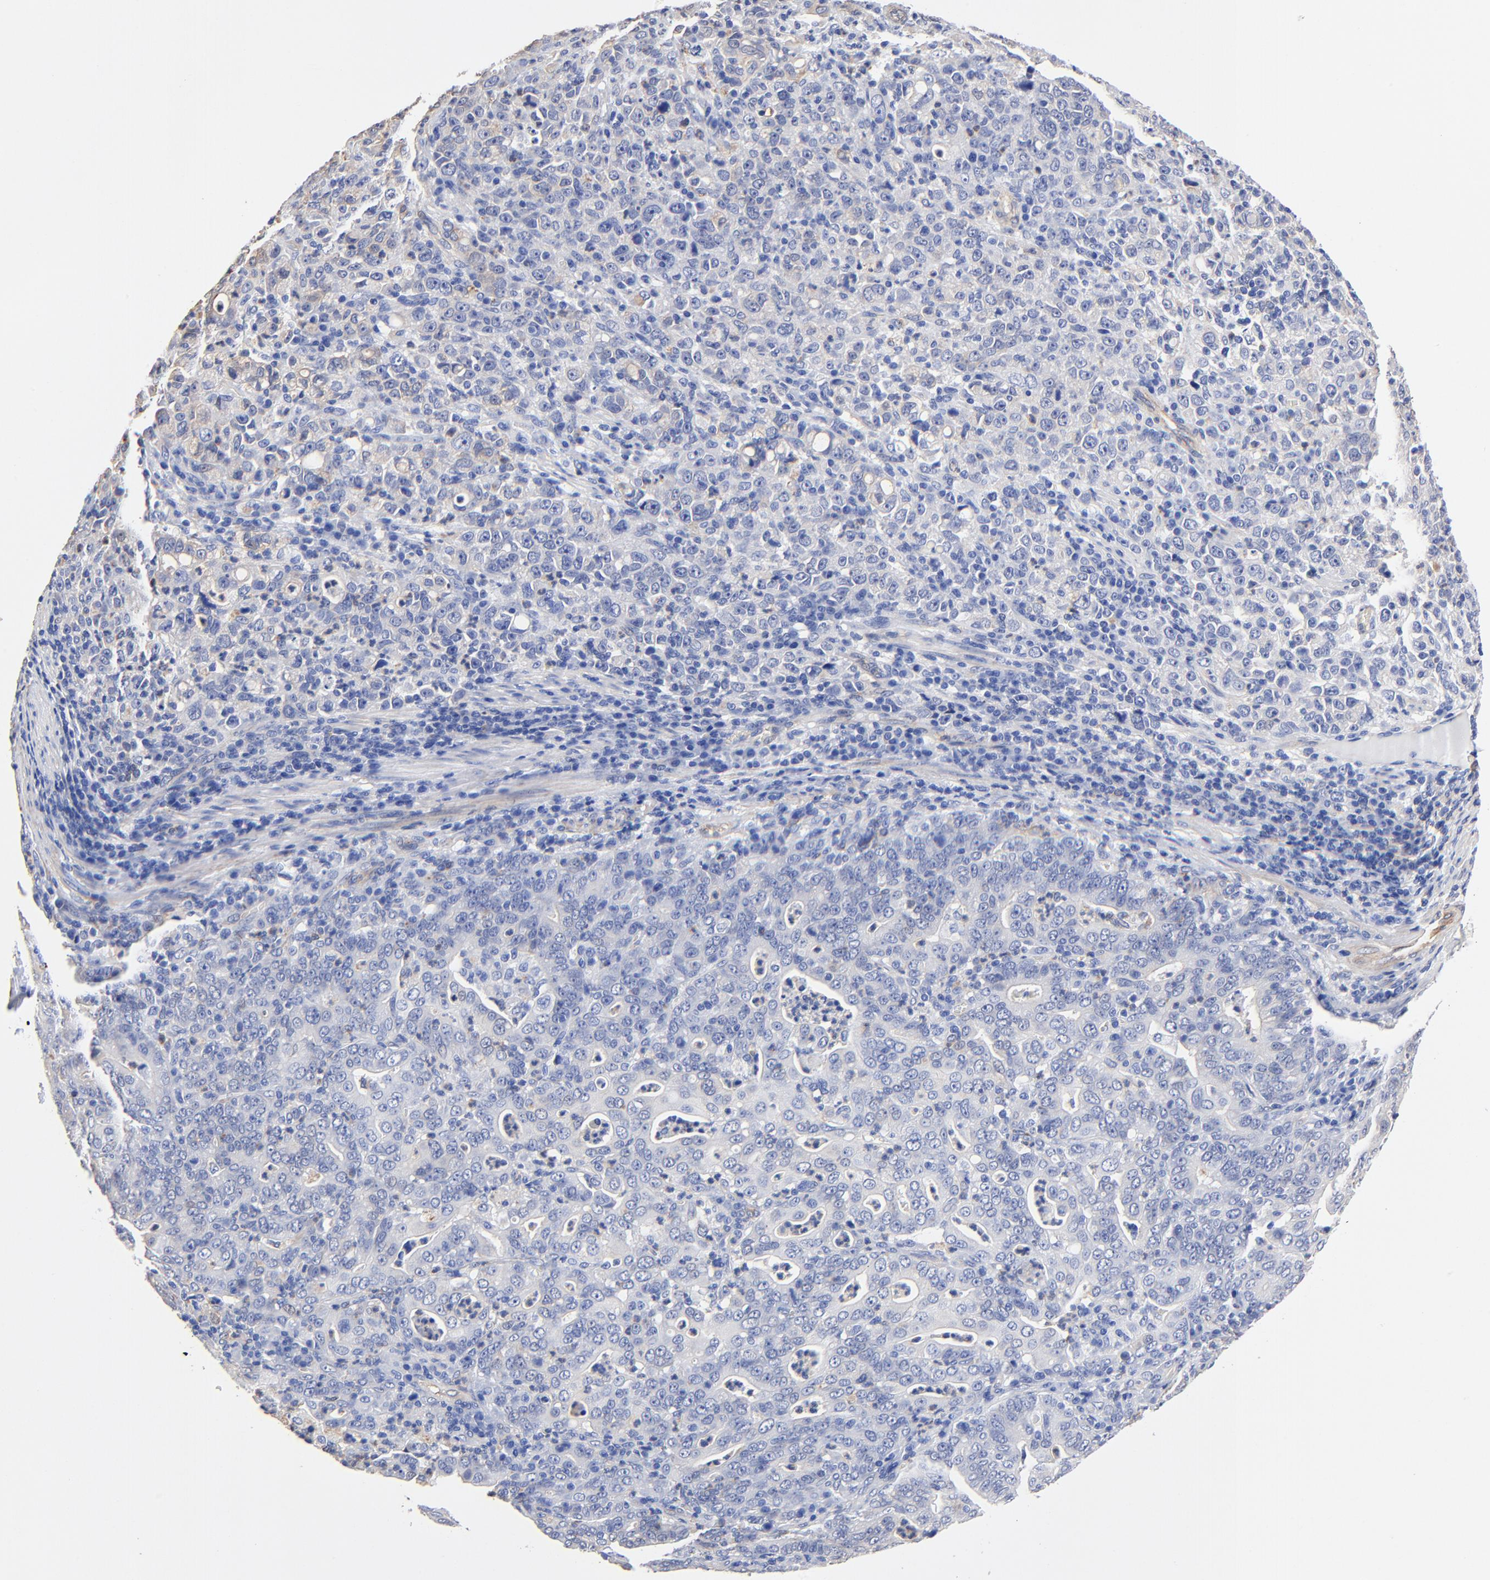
{"staining": {"intensity": "negative", "quantity": "none", "location": "none"}, "tissue": "stomach cancer", "cell_type": "Tumor cells", "image_type": "cancer", "snomed": [{"axis": "morphology", "description": "Adenocarcinoma, NOS"}, {"axis": "topography", "description": "Stomach, upper"}], "caption": "Tumor cells show no significant protein positivity in stomach cancer.", "gene": "TAGLN2", "patient": {"sex": "female", "age": 50}}